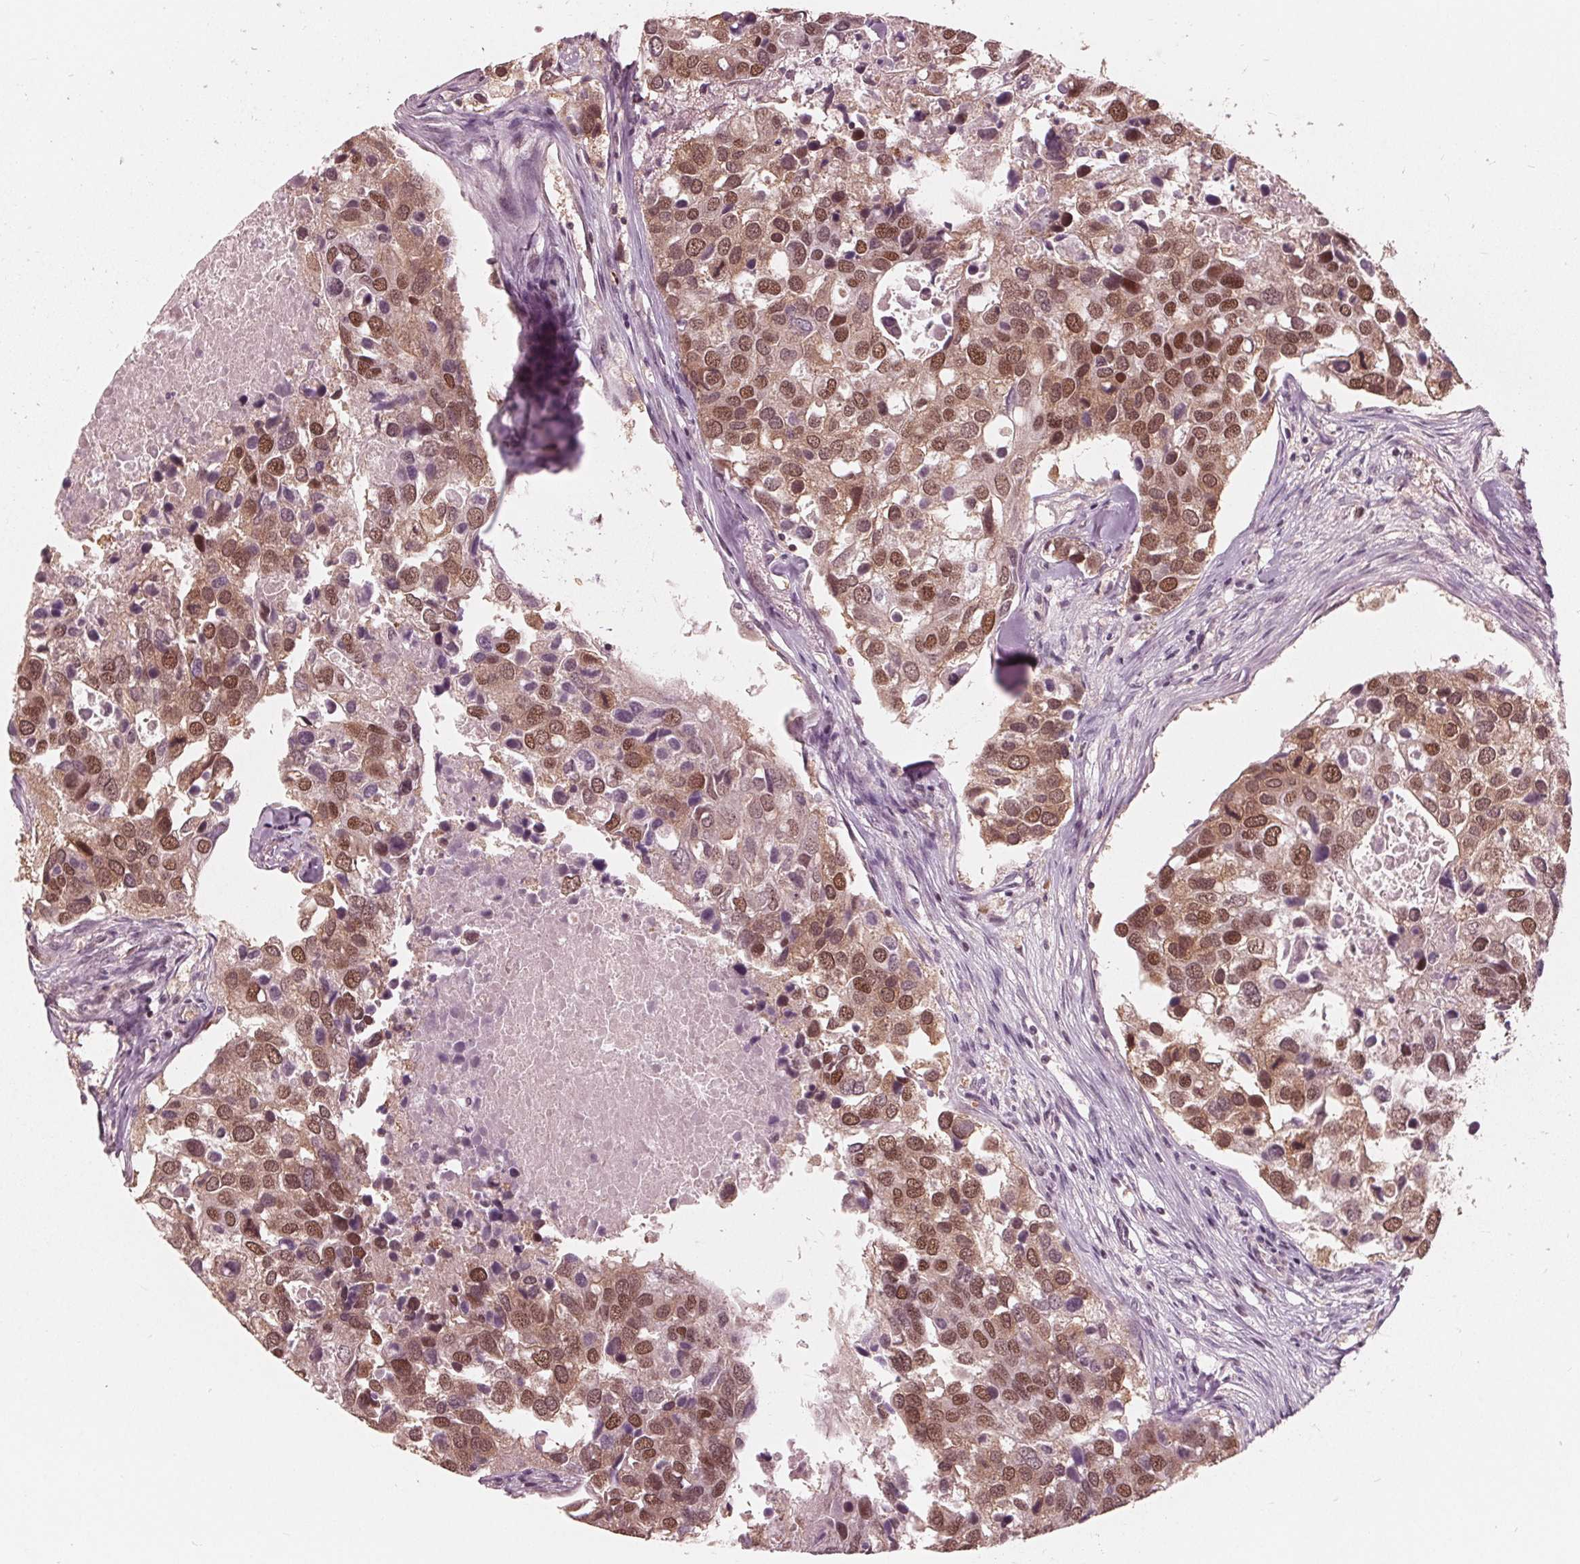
{"staining": {"intensity": "moderate", "quantity": ">75%", "location": "cytoplasmic/membranous,nuclear"}, "tissue": "breast cancer", "cell_type": "Tumor cells", "image_type": "cancer", "snomed": [{"axis": "morphology", "description": "Duct carcinoma"}, {"axis": "topography", "description": "Breast"}], "caption": "IHC histopathology image of human breast cancer (infiltrating ductal carcinoma) stained for a protein (brown), which shows medium levels of moderate cytoplasmic/membranous and nuclear expression in approximately >75% of tumor cells.", "gene": "HIRIP3", "patient": {"sex": "female", "age": 83}}